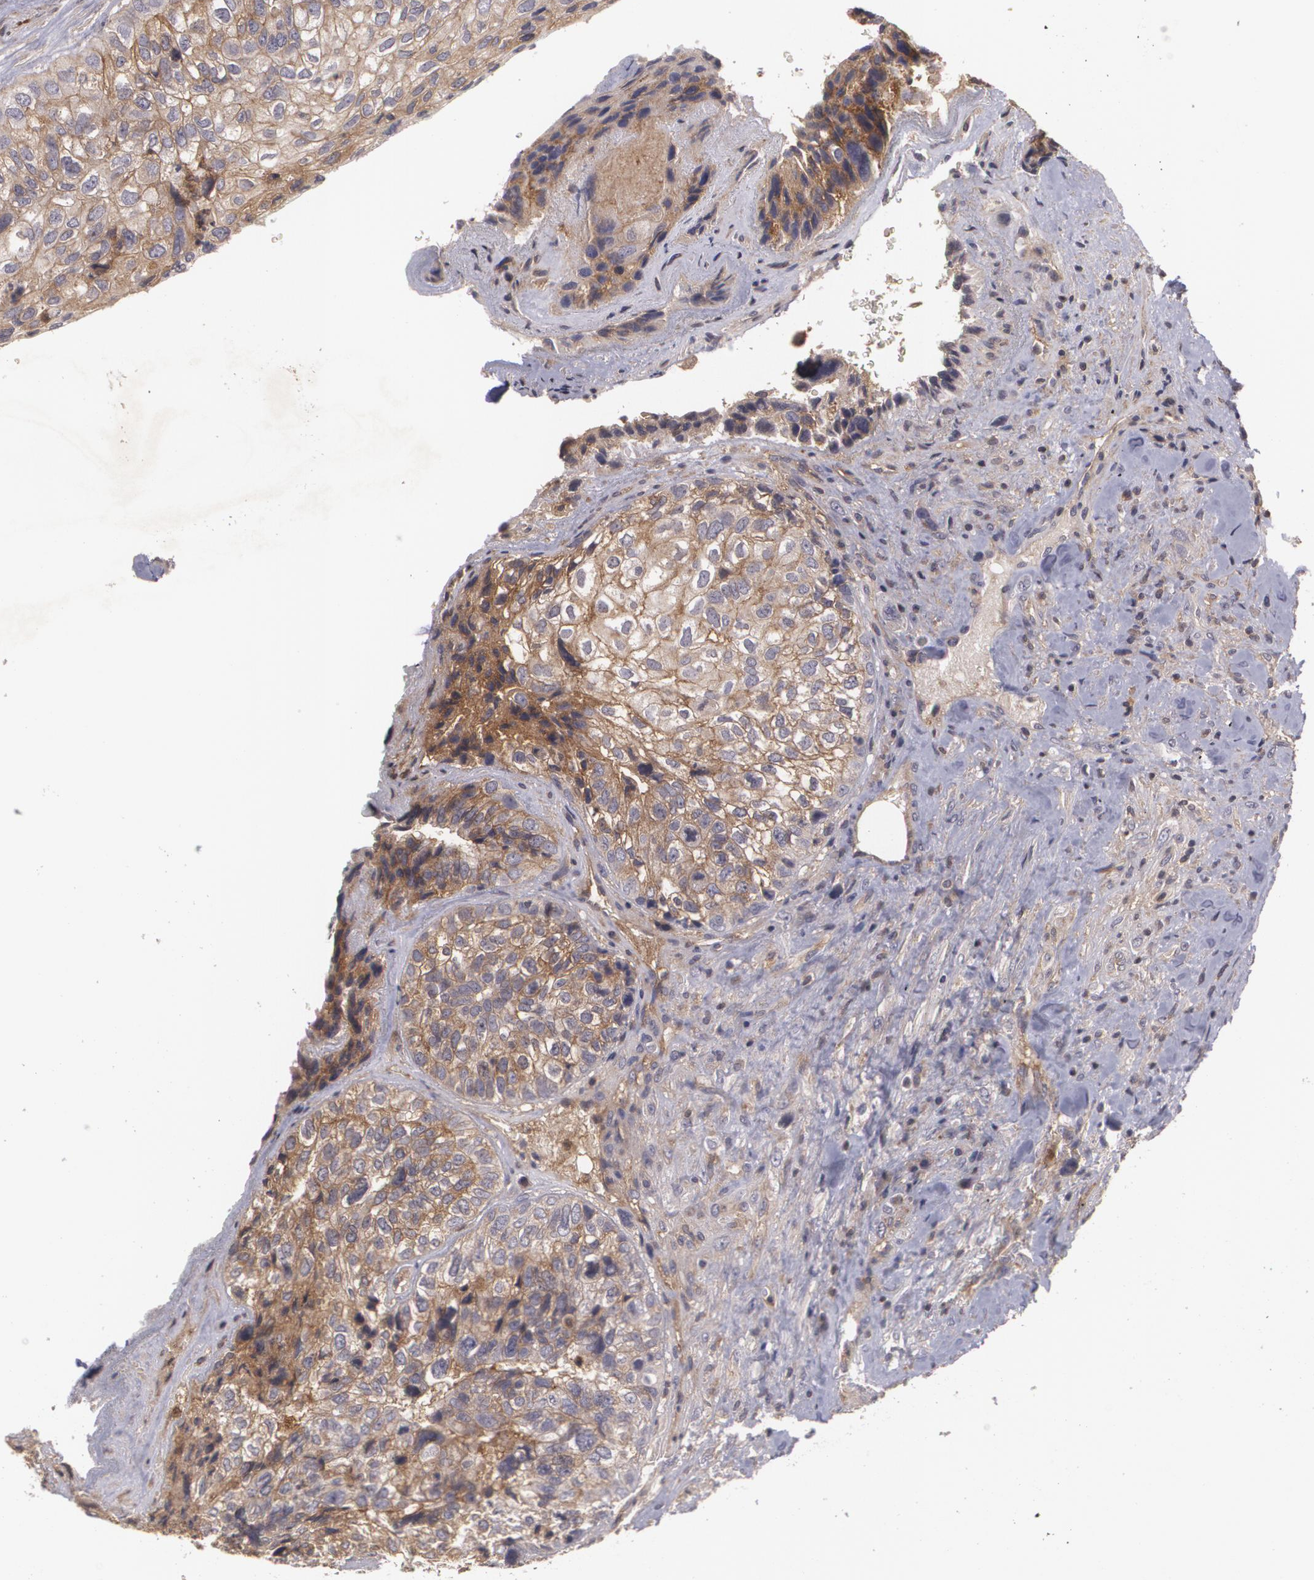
{"staining": {"intensity": "strong", "quantity": ">75%", "location": "cytoplasmic/membranous"}, "tissue": "breast cancer", "cell_type": "Tumor cells", "image_type": "cancer", "snomed": [{"axis": "morphology", "description": "Neoplasm, malignant, NOS"}, {"axis": "topography", "description": "Breast"}], "caption": "Brown immunohistochemical staining in human breast cancer demonstrates strong cytoplasmic/membranous expression in about >75% of tumor cells.", "gene": "HRAS", "patient": {"sex": "female", "age": 50}}